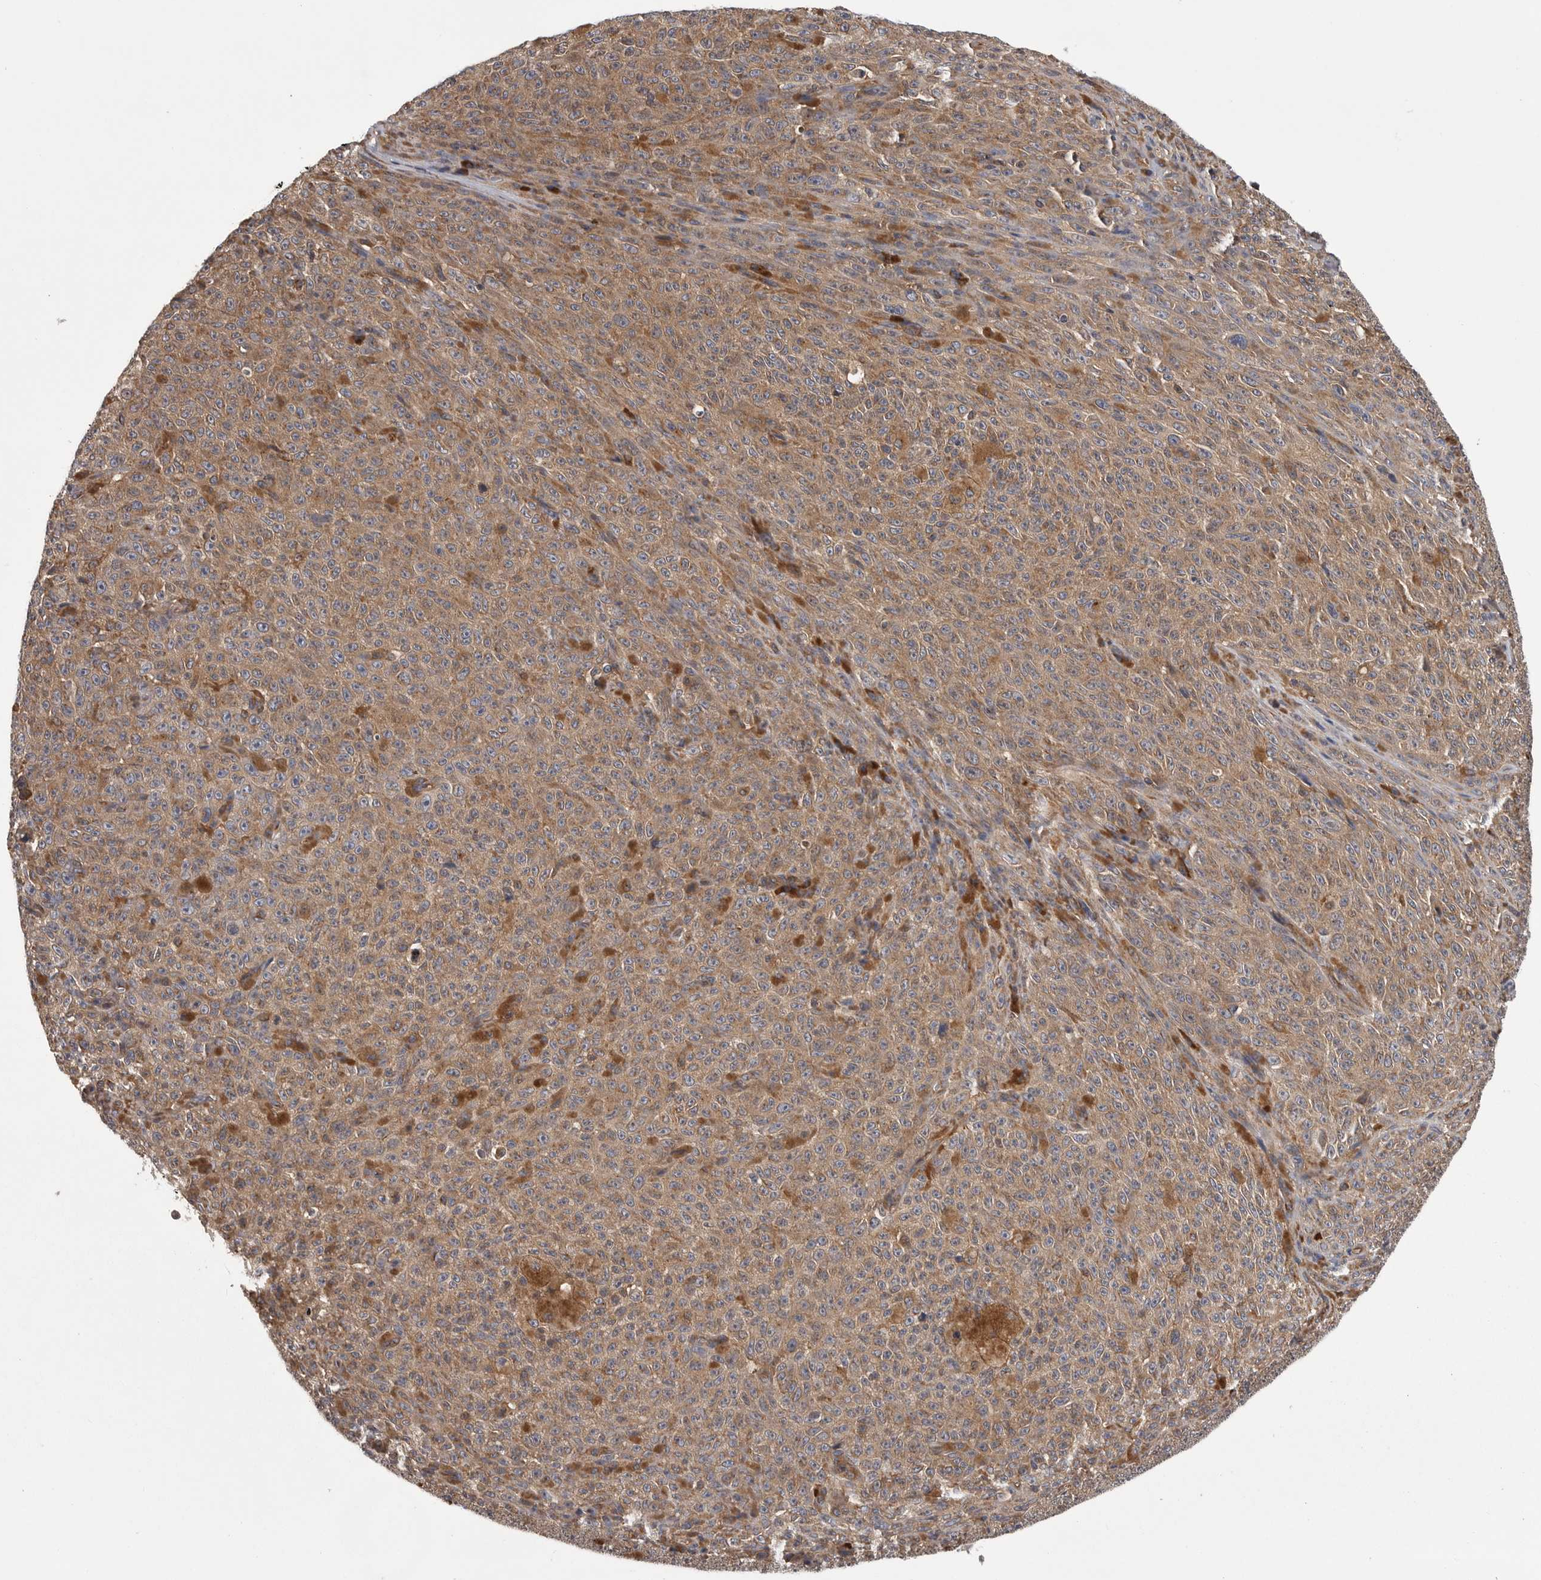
{"staining": {"intensity": "moderate", "quantity": ">75%", "location": "cytoplasmic/membranous"}, "tissue": "melanoma", "cell_type": "Tumor cells", "image_type": "cancer", "snomed": [{"axis": "morphology", "description": "Malignant melanoma, NOS"}, {"axis": "topography", "description": "Skin"}], "caption": "Melanoma was stained to show a protein in brown. There is medium levels of moderate cytoplasmic/membranous positivity in approximately >75% of tumor cells. (IHC, brightfield microscopy, high magnification).", "gene": "OXR1", "patient": {"sex": "female", "age": 82}}